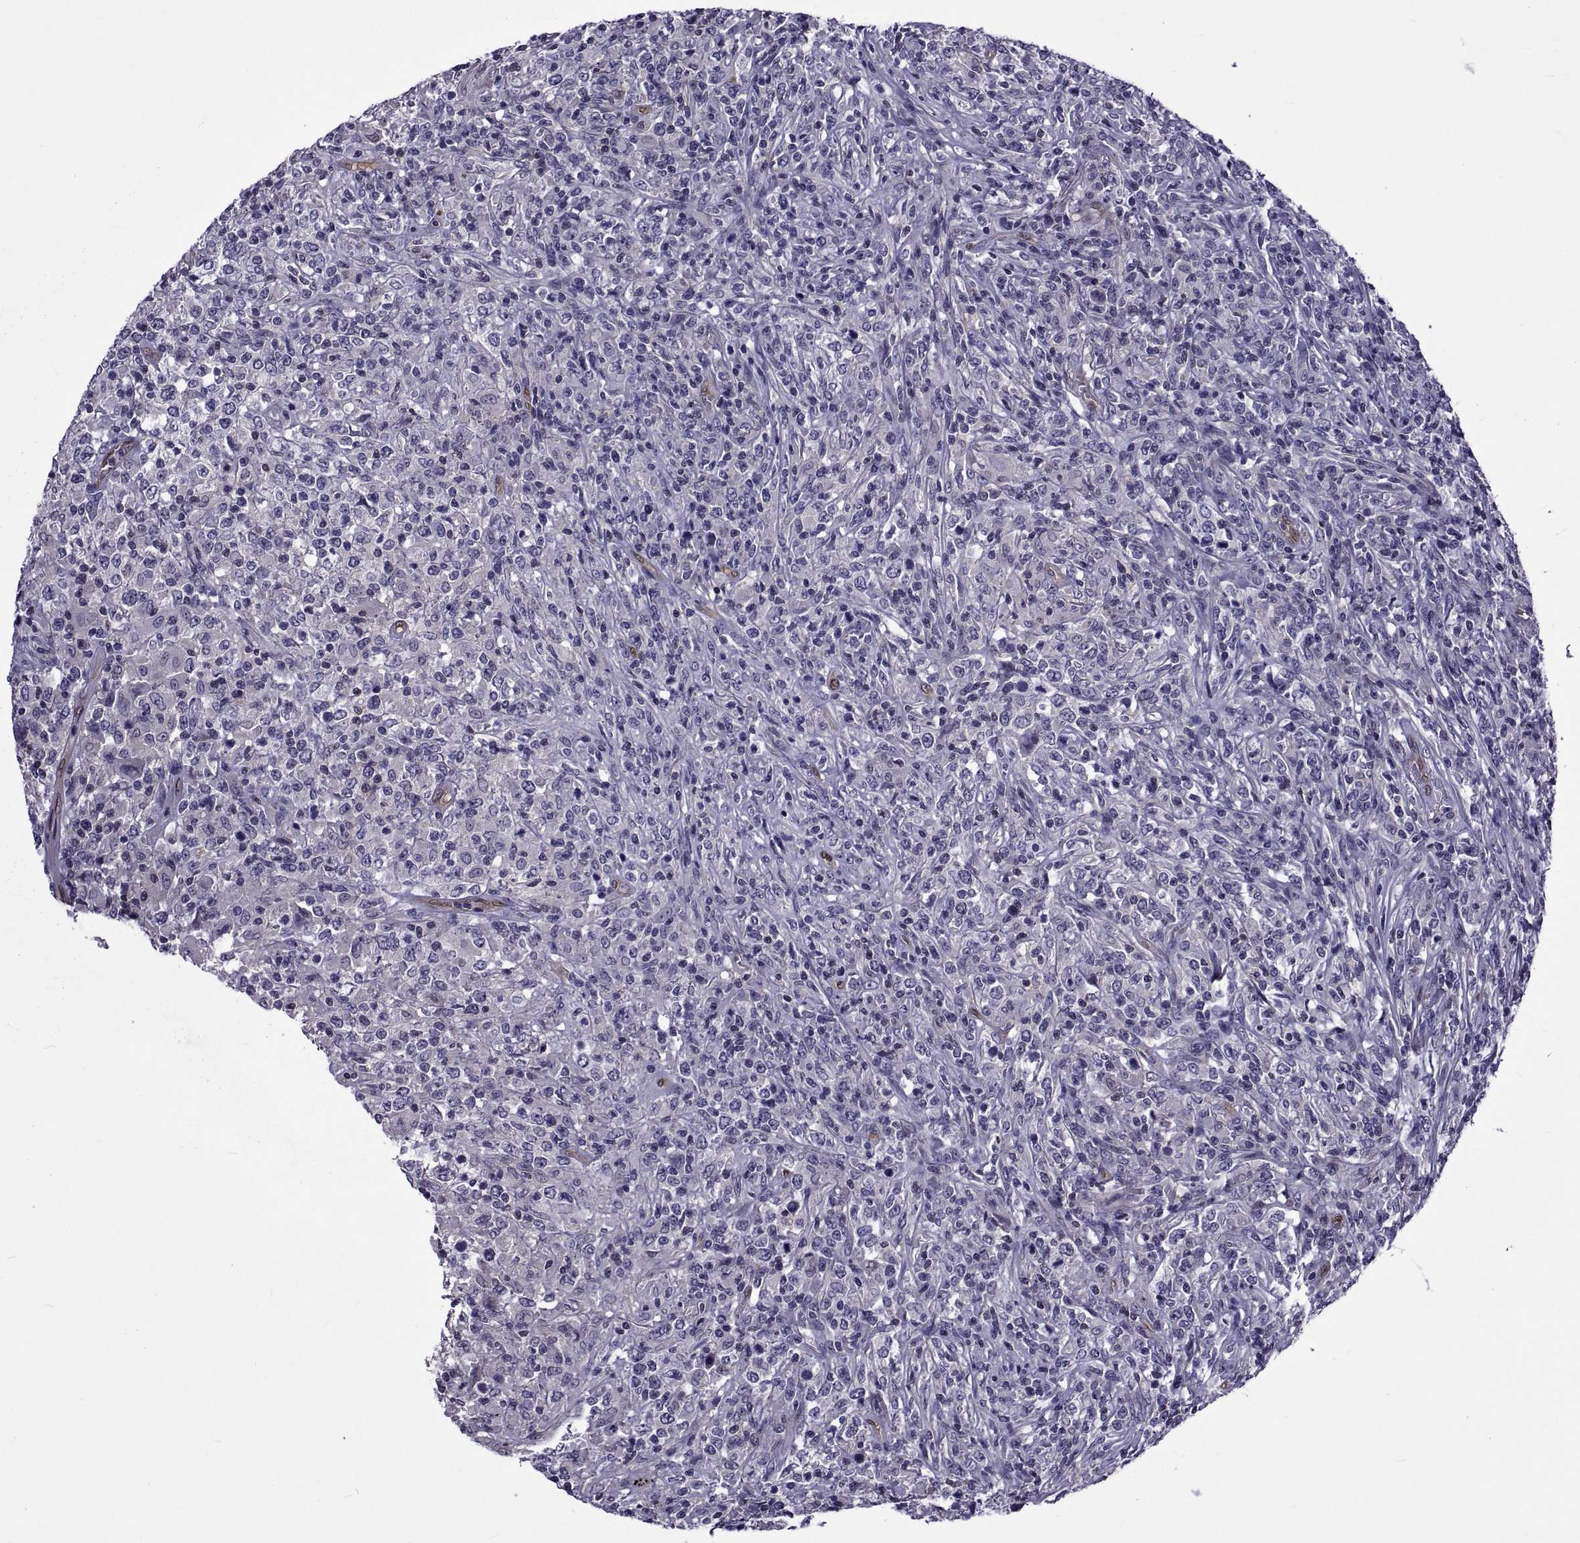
{"staining": {"intensity": "negative", "quantity": "none", "location": "none"}, "tissue": "lymphoma", "cell_type": "Tumor cells", "image_type": "cancer", "snomed": [{"axis": "morphology", "description": "Malignant lymphoma, non-Hodgkin's type, High grade"}, {"axis": "topography", "description": "Lung"}], "caption": "Photomicrograph shows no protein expression in tumor cells of high-grade malignant lymphoma, non-Hodgkin's type tissue.", "gene": "LCN9", "patient": {"sex": "male", "age": 79}}